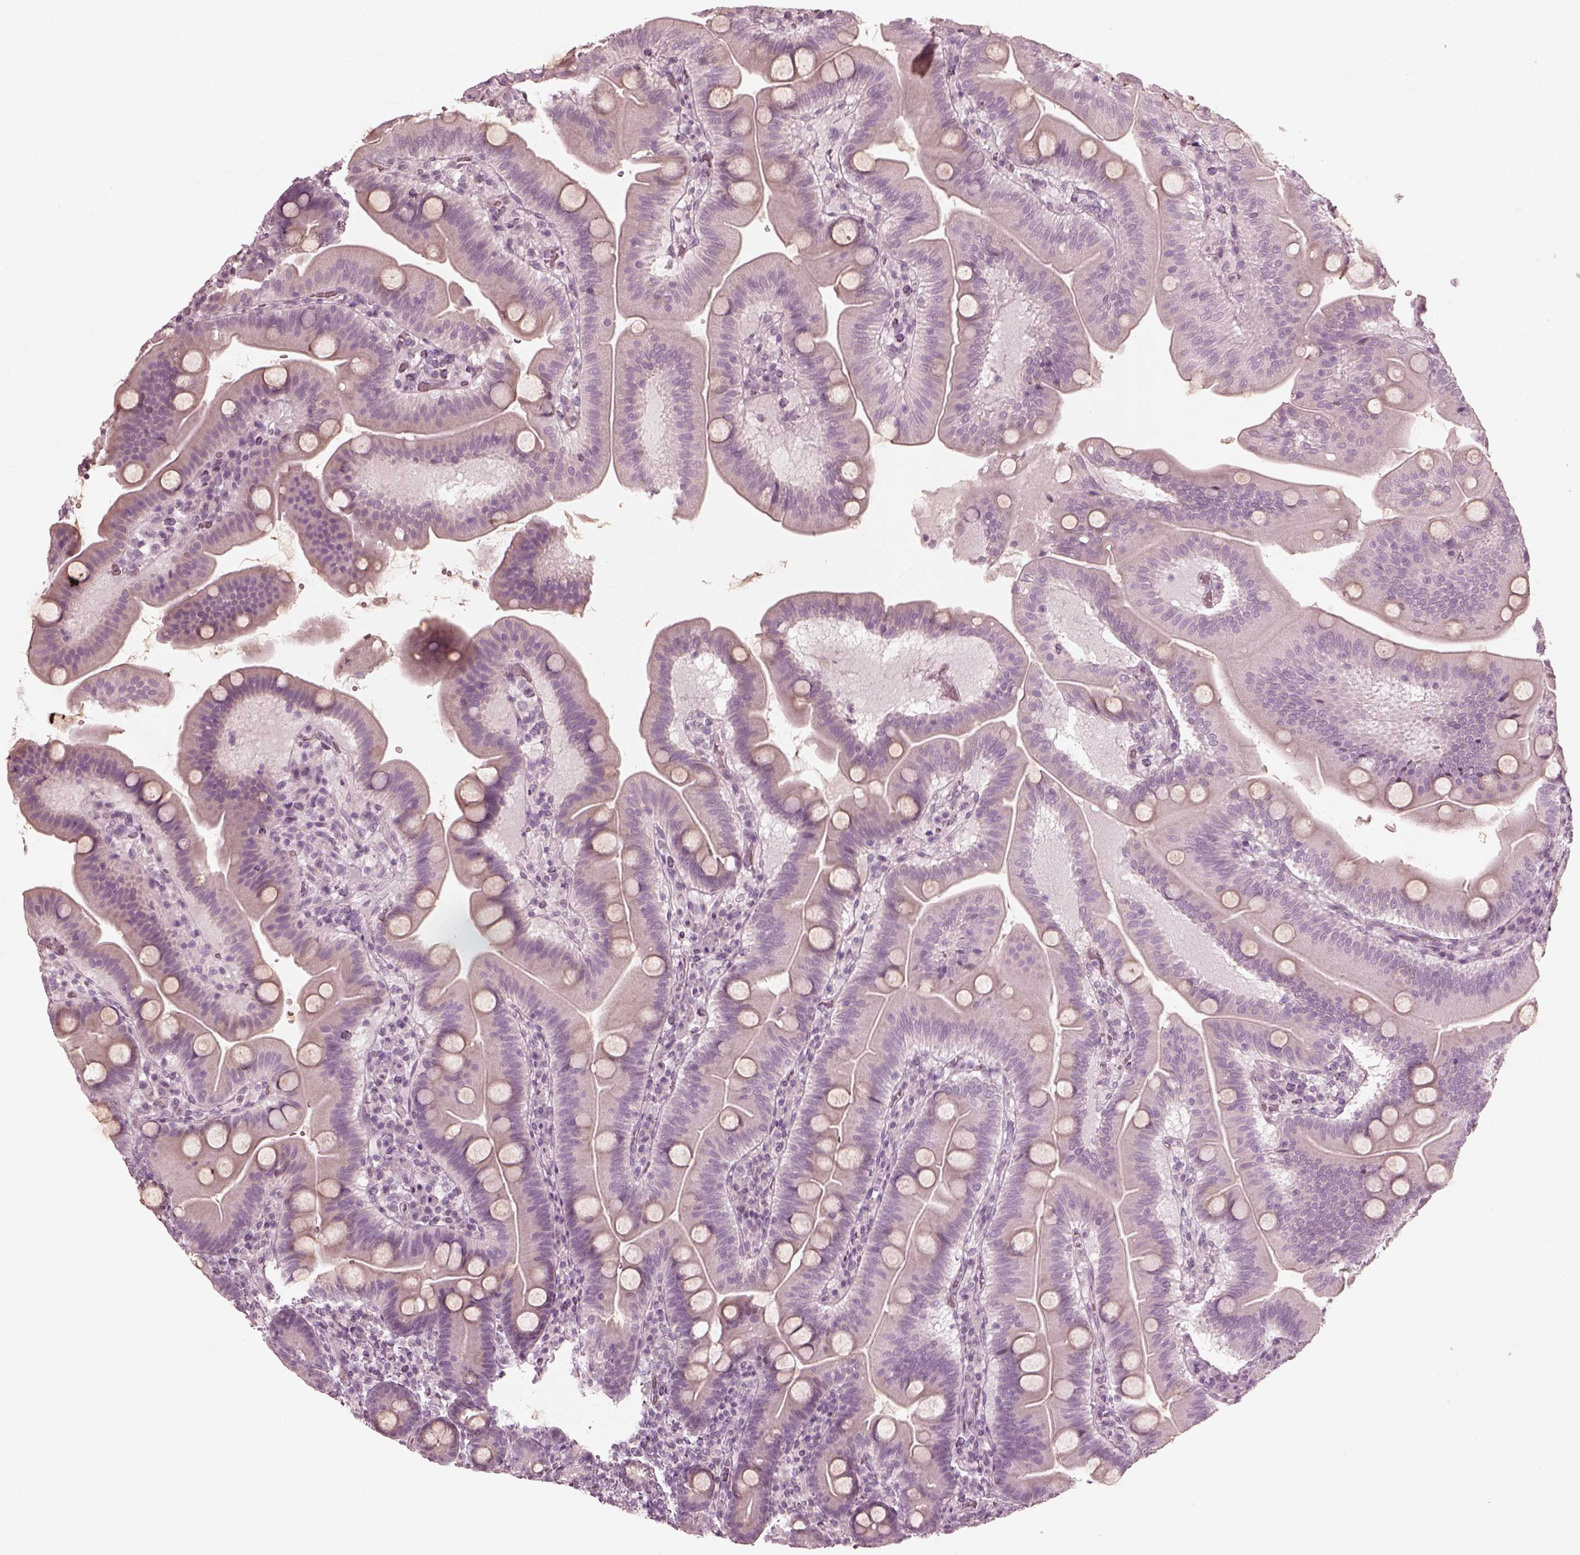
{"staining": {"intensity": "negative", "quantity": "none", "location": "none"}, "tissue": "duodenum", "cell_type": "Glandular cells", "image_type": "normal", "snomed": [{"axis": "morphology", "description": "Normal tissue, NOS"}, {"axis": "topography", "description": "Duodenum"}], "caption": "High magnification brightfield microscopy of benign duodenum stained with DAB (3,3'-diaminobenzidine) (brown) and counterstained with hematoxylin (blue): glandular cells show no significant positivity.", "gene": "SAXO2", "patient": {"sex": "male", "age": 59}}